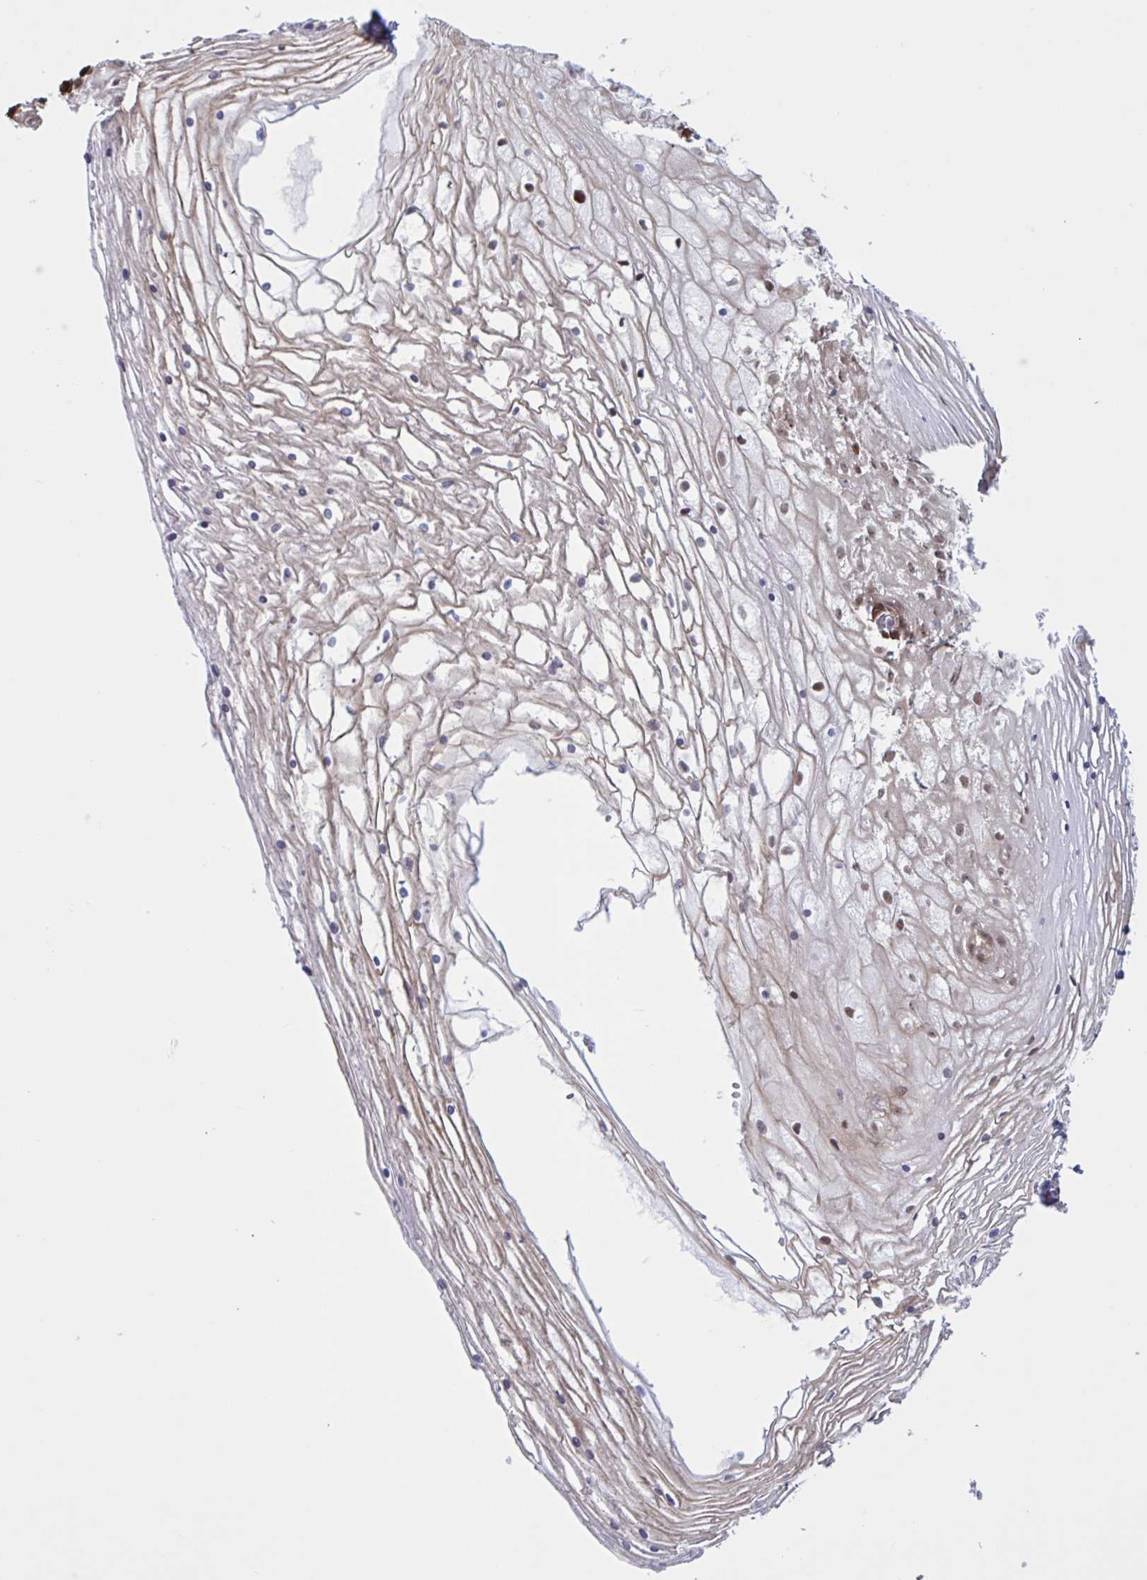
{"staining": {"intensity": "moderate", "quantity": ">75%", "location": "nuclear"}, "tissue": "cervix", "cell_type": "Glandular cells", "image_type": "normal", "snomed": [{"axis": "morphology", "description": "Normal tissue, NOS"}, {"axis": "topography", "description": "Cervix"}], "caption": "This histopathology image shows IHC staining of normal cervix, with medium moderate nuclear positivity in approximately >75% of glandular cells.", "gene": "PRMT6", "patient": {"sex": "female", "age": 36}}